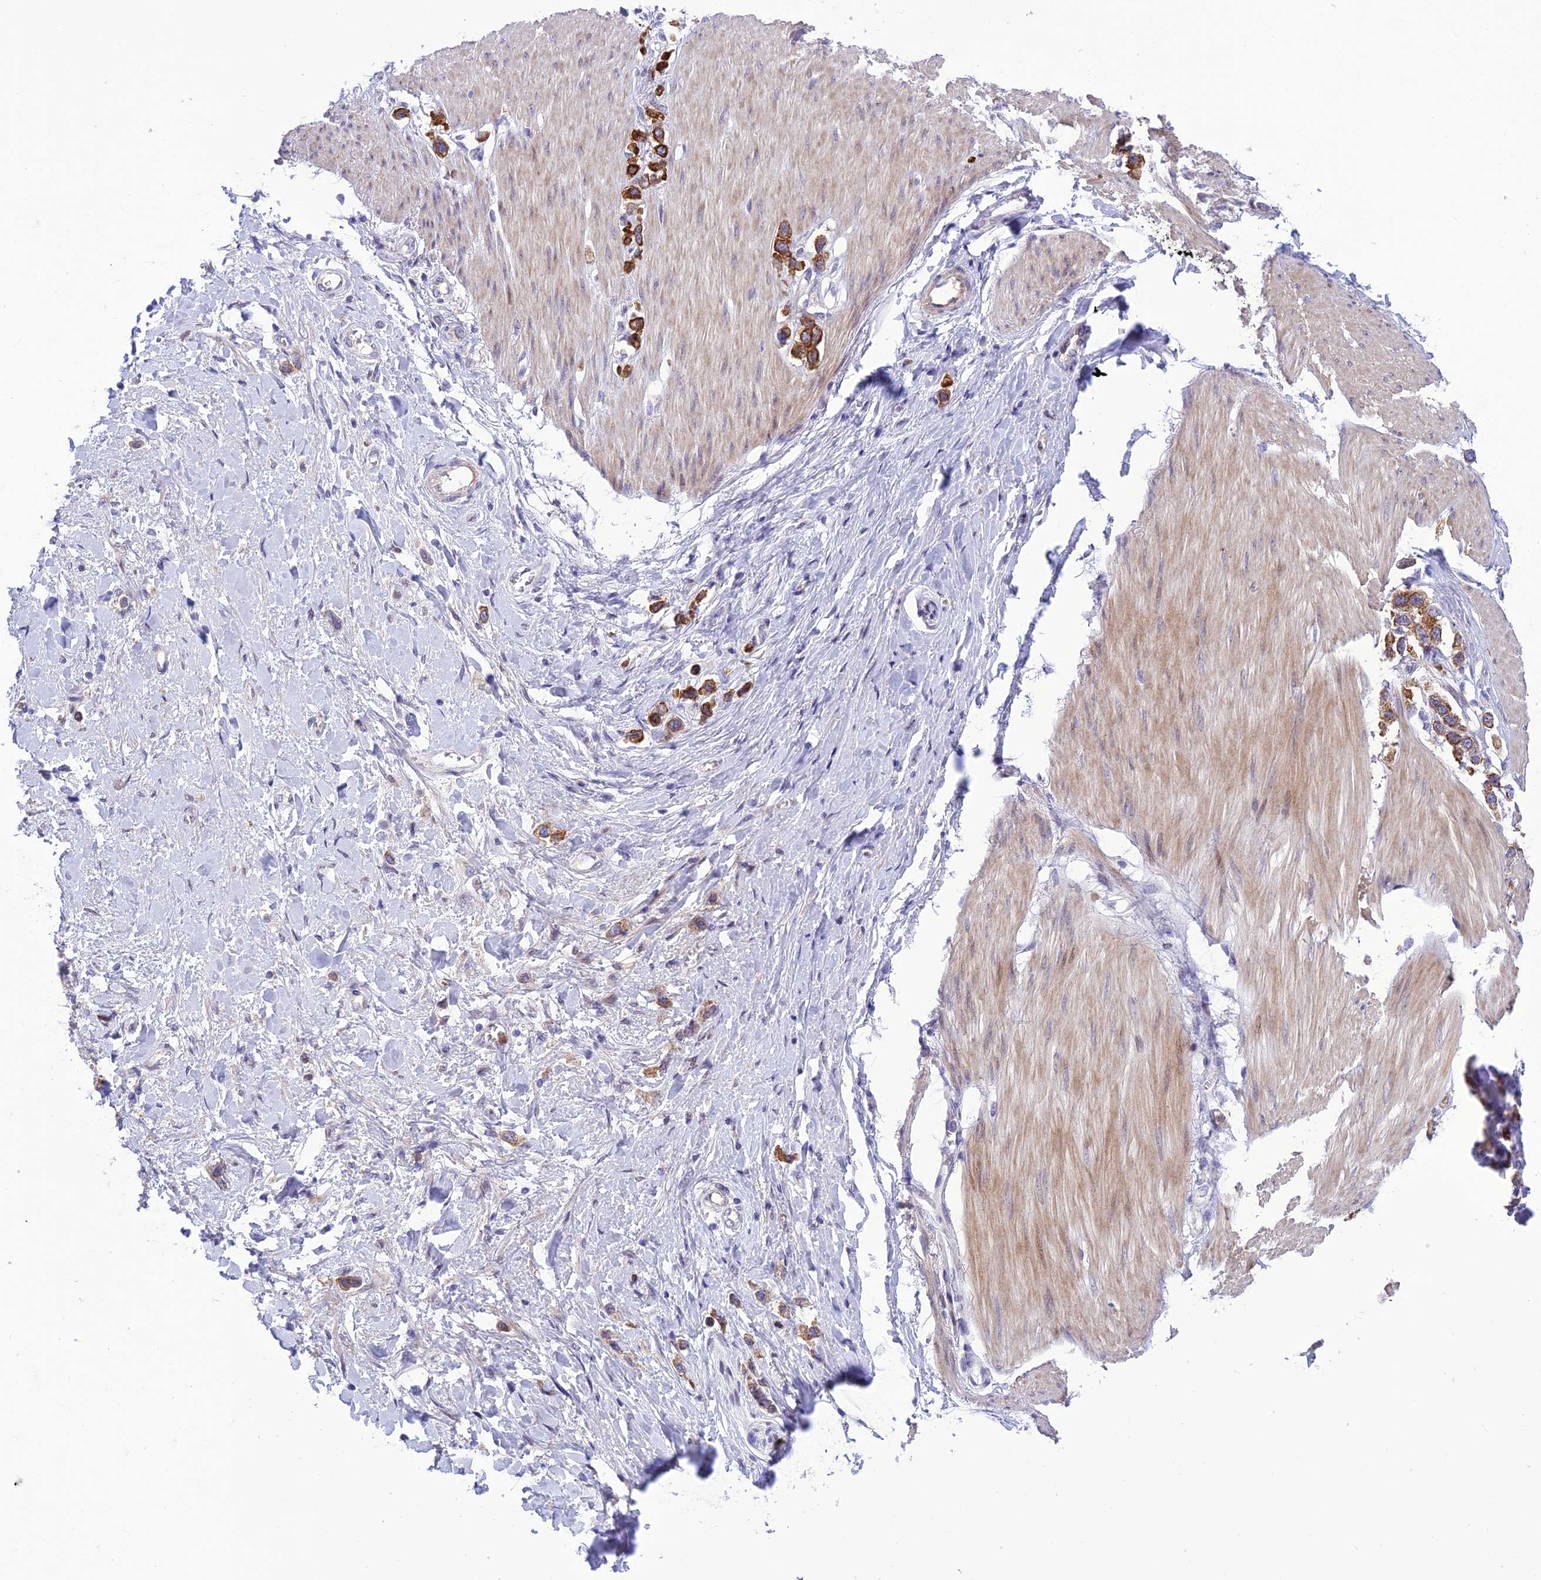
{"staining": {"intensity": "strong", "quantity": ">75%", "location": "cytoplasmic/membranous"}, "tissue": "stomach cancer", "cell_type": "Tumor cells", "image_type": "cancer", "snomed": [{"axis": "morphology", "description": "Adenocarcinoma, NOS"}, {"axis": "topography", "description": "Stomach"}], "caption": "Immunohistochemistry micrograph of human stomach cancer (adenocarcinoma) stained for a protein (brown), which demonstrates high levels of strong cytoplasmic/membranous expression in about >75% of tumor cells.", "gene": "JMY", "patient": {"sex": "female", "age": 65}}